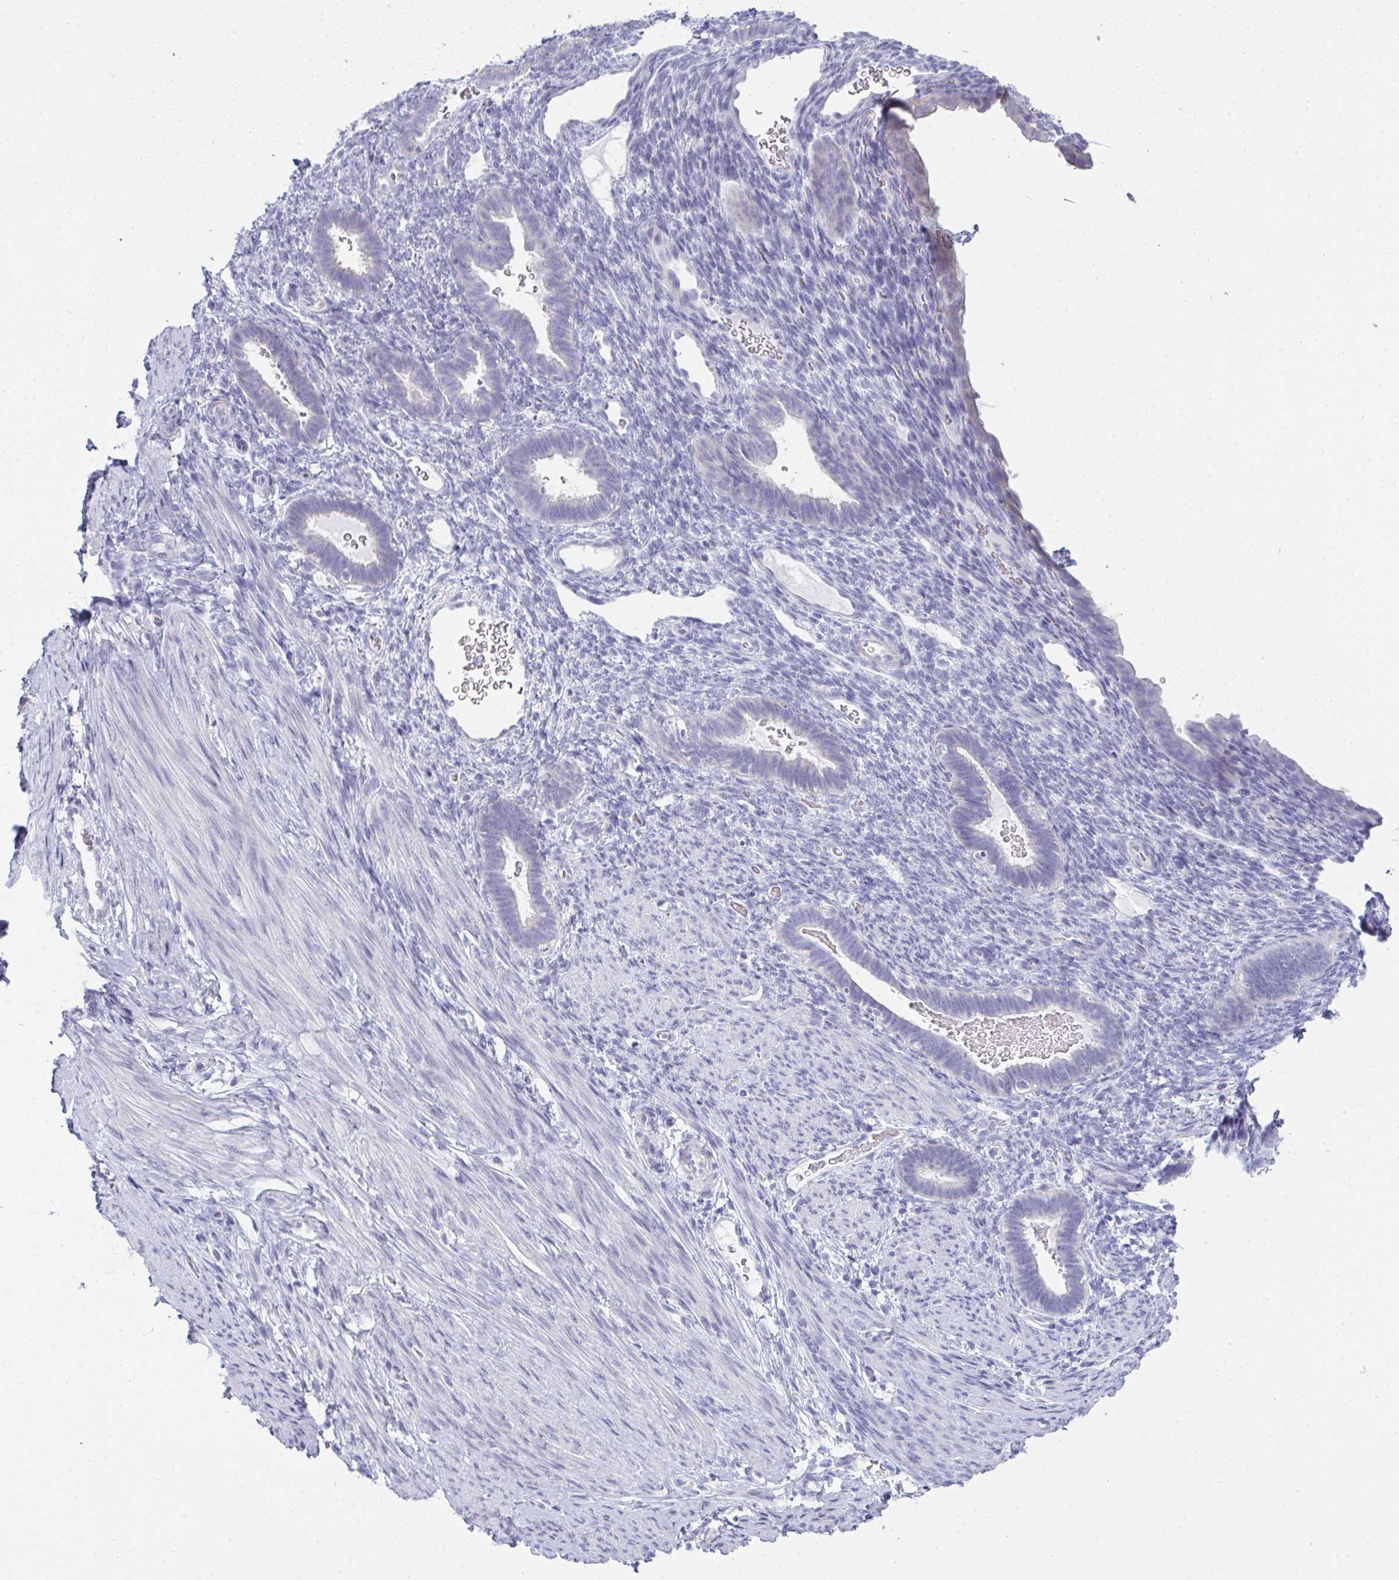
{"staining": {"intensity": "negative", "quantity": "none", "location": "none"}, "tissue": "endometrium", "cell_type": "Cells in endometrial stroma", "image_type": "normal", "snomed": [{"axis": "morphology", "description": "Normal tissue, NOS"}, {"axis": "topography", "description": "Endometrium"}], "caption": "Immunohistochemistry (IHC) micrograph of unremarkable human endometrium stained for a protein (brown), which reveals no positivity in cells in endometrial stroma. Brightfield microscopy of immunohistochemistry (IHC) stained with DAB (brown) and hematoxylin (blue), captured at high magnification.", "gene": "GSDMB", "patient": {"sex": "female", "age": 34}}